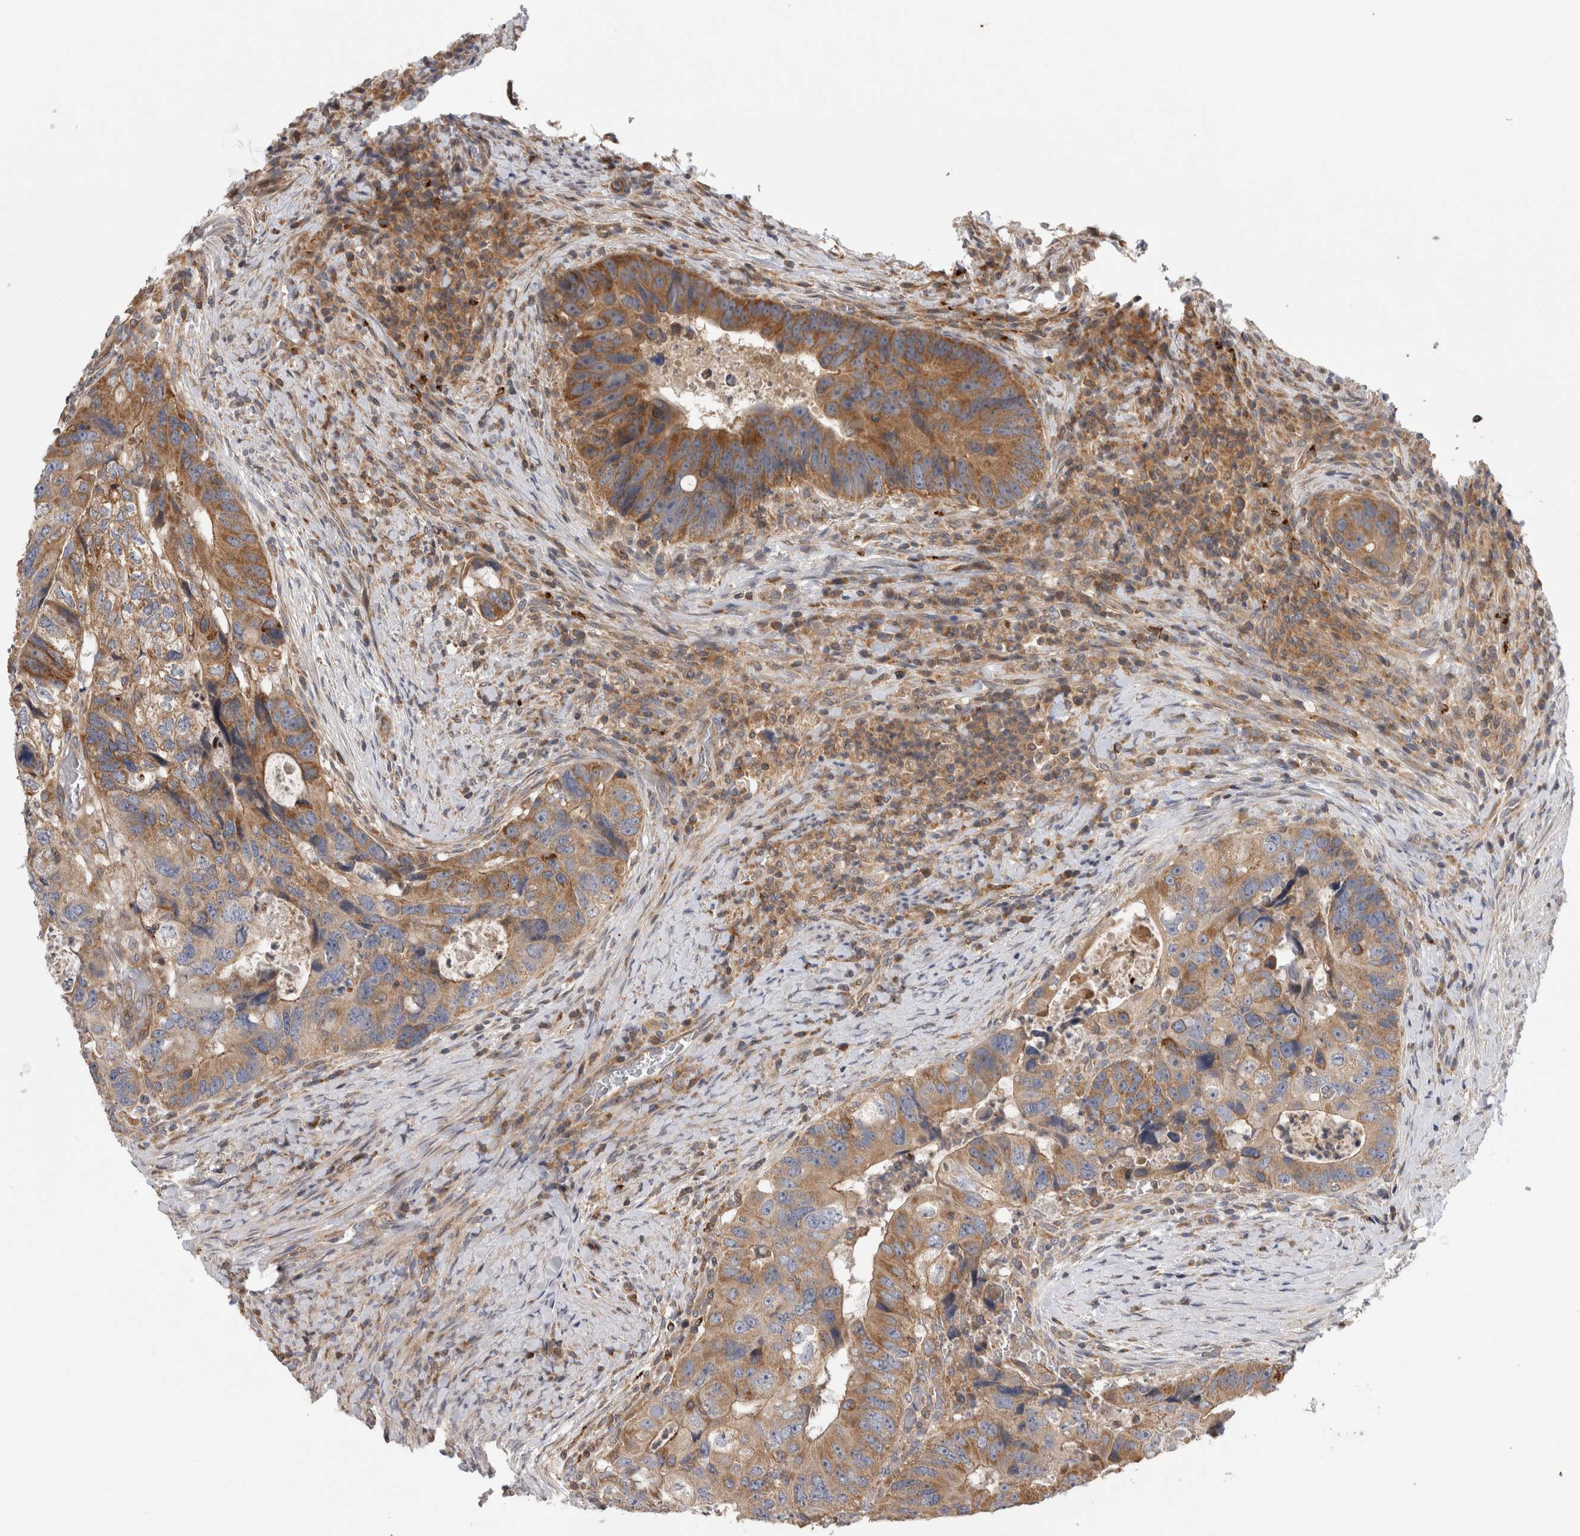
{"staining": {"intensity": "moderate", "quantity": ">75%", "location": "cytoplasmic/membranous"}, "tissue": "colorectal cancer", "cell_type": "Tumor cells", "image_type": "cancer", "snomed": [{"axis": "morphology", "description": "Adenocarcinoma, NOS"}, {"axis": "topography", "description": "Rectum"}], "caption": "DAB immunohistochemical staining of colorectal adenocarcinoma exhibits moderate cytoplasmic/membranous protein expression in approximately >75% of tumor cells. The staining was performed using DAB to visualize the protein expression in brown, while the nuclei were stained in blue with hematoxylin (Magnification: 20x).", "gene": "GRIK2", "patient": {"sex": "male", "age": 59}}